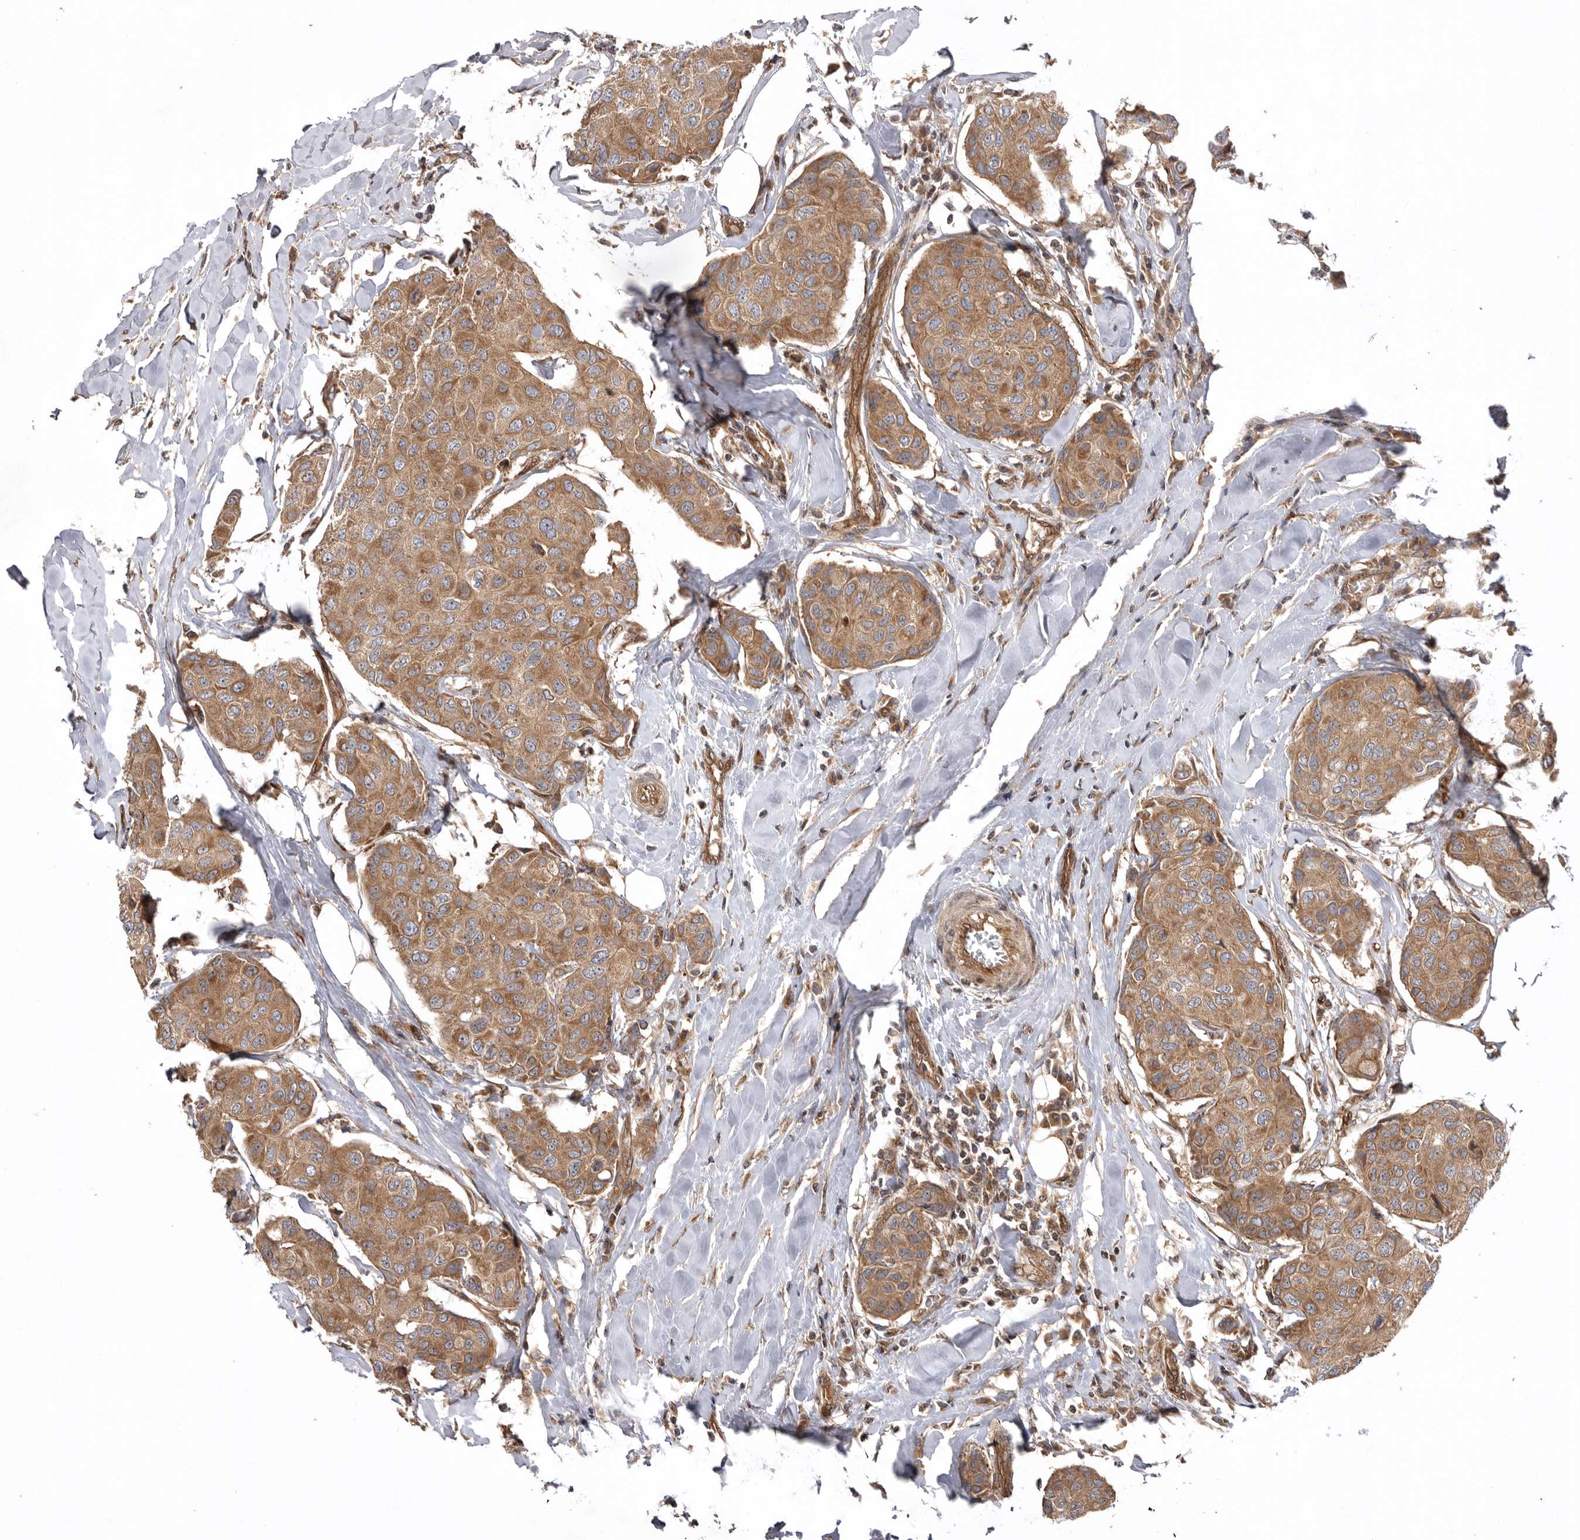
{"staining": {"intensity": "moderate", "quantity": ">75%", "location": "cytoplasmic/membranous"}, "tissue": "breast cancer", "cell_type": "Tumor cells", "image_type": "cancer", "snomed": [{"axis": "morphology", "description": "Duct carcinoma"}, {"axis": "topography", "description": "Breast"}], "caption": "The micrograph demonstrates a brown stain indicating the presence of a protein in the cytoplasmic/membranous of tumor cells in invasive ductal carcinoma (breast).", "gene": "DHDDS", "patient": {"sex": "female", "age": 80}}